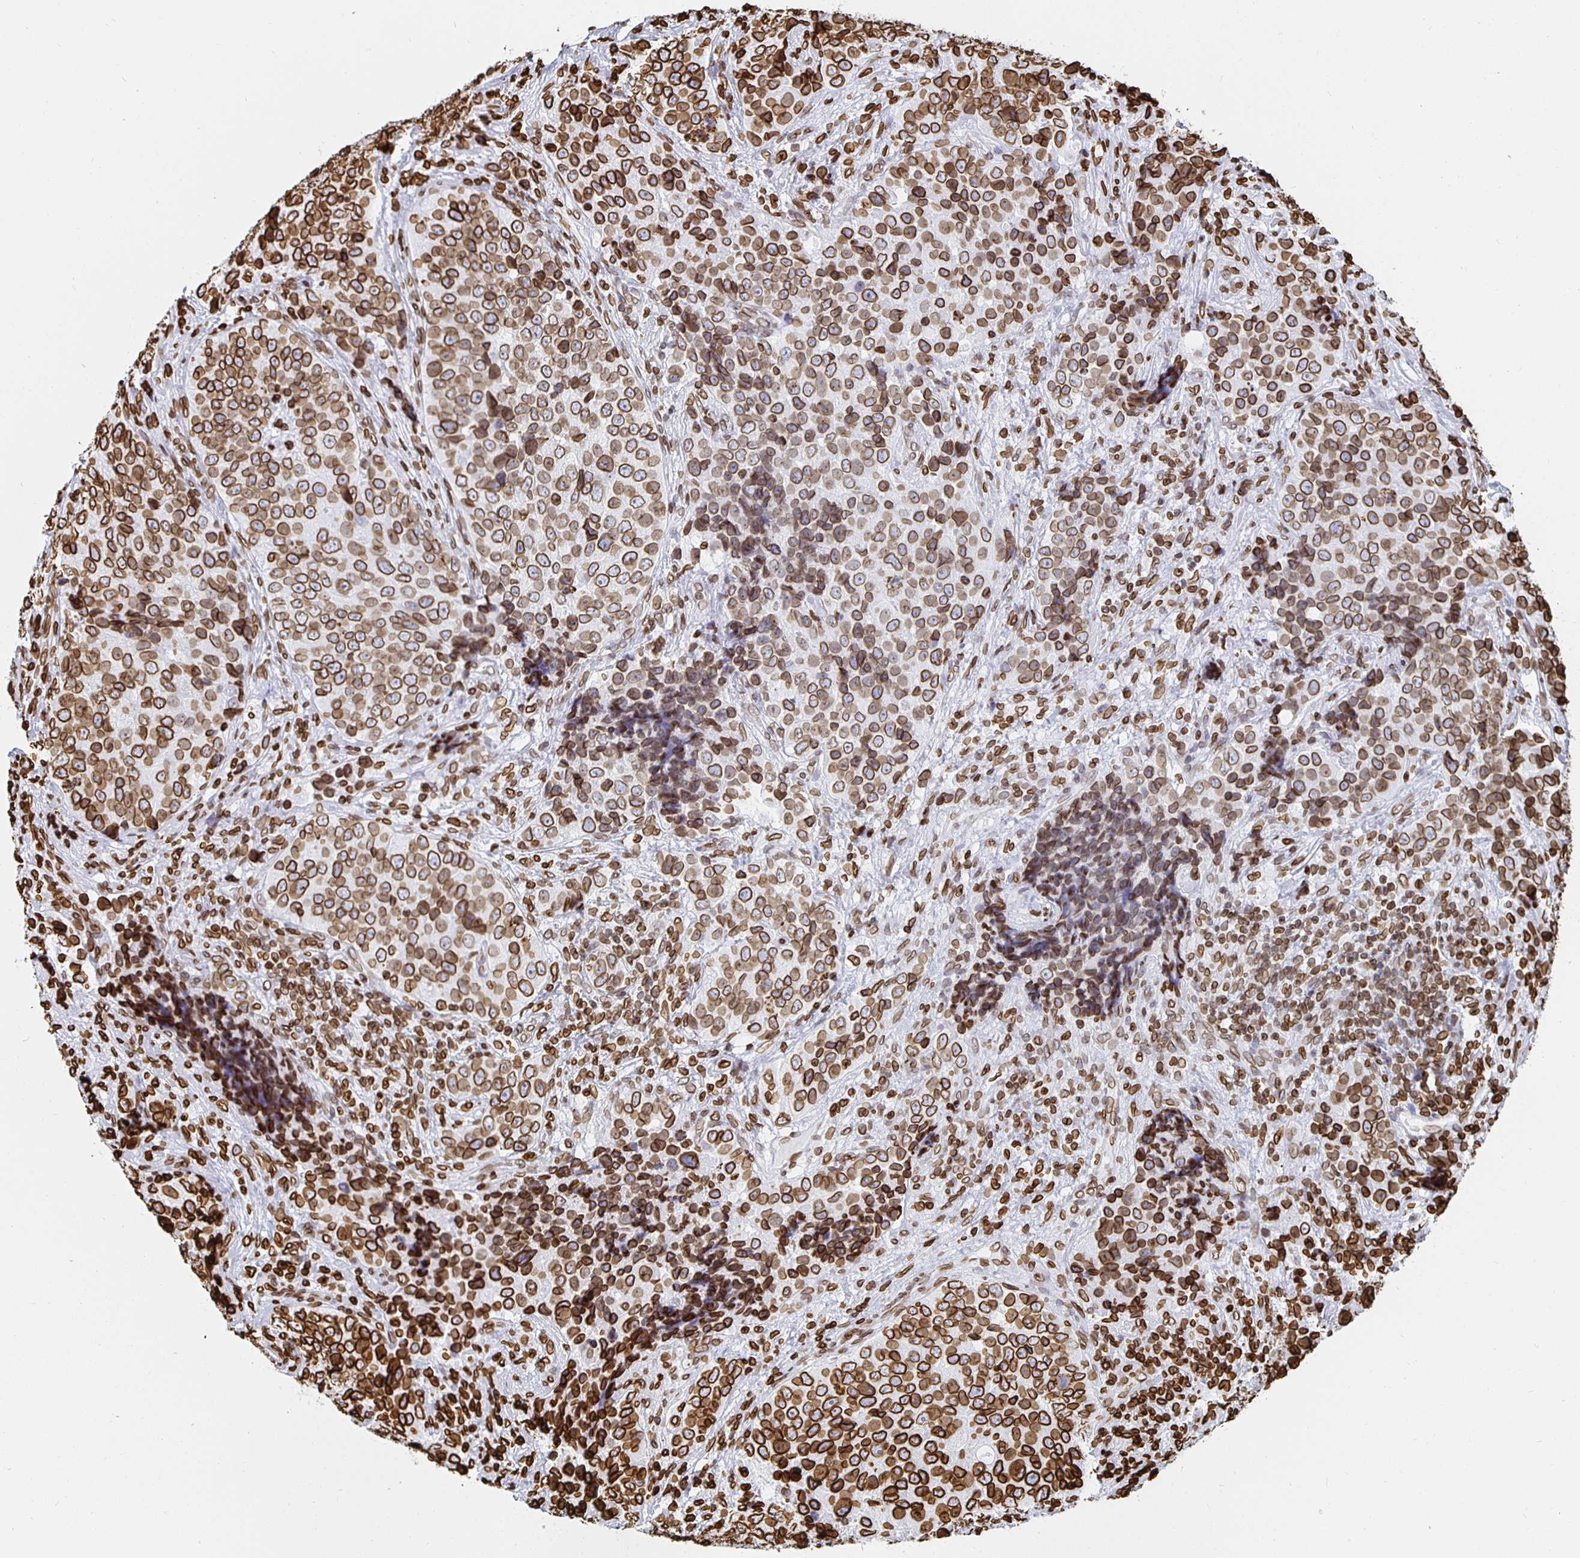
{"staining": {"intensity": "strong", "quantity": ">75%", "location": "cytoplasmic/membranous,nuclear"}, "tissue": "urothelial cancer", "cell_type": "Tumor cells", "image_type": "cancer", "snomed": [{"axis": "morphology", "description": "Urothelial carcinoma, NOS"}, {"axis": "topography", "description": "Urinary bladder"}], "caption": "Immunohistochemistry (IHC) micrograph of human urothelial cancer stained for a protein (brown), which exhibits high levels of strong cytoplasmic/membranous and nuclear positivity in about >75% of tumor cells.", "gene": "LMNB1", "patient": {"sex": "male", "age": 52}}